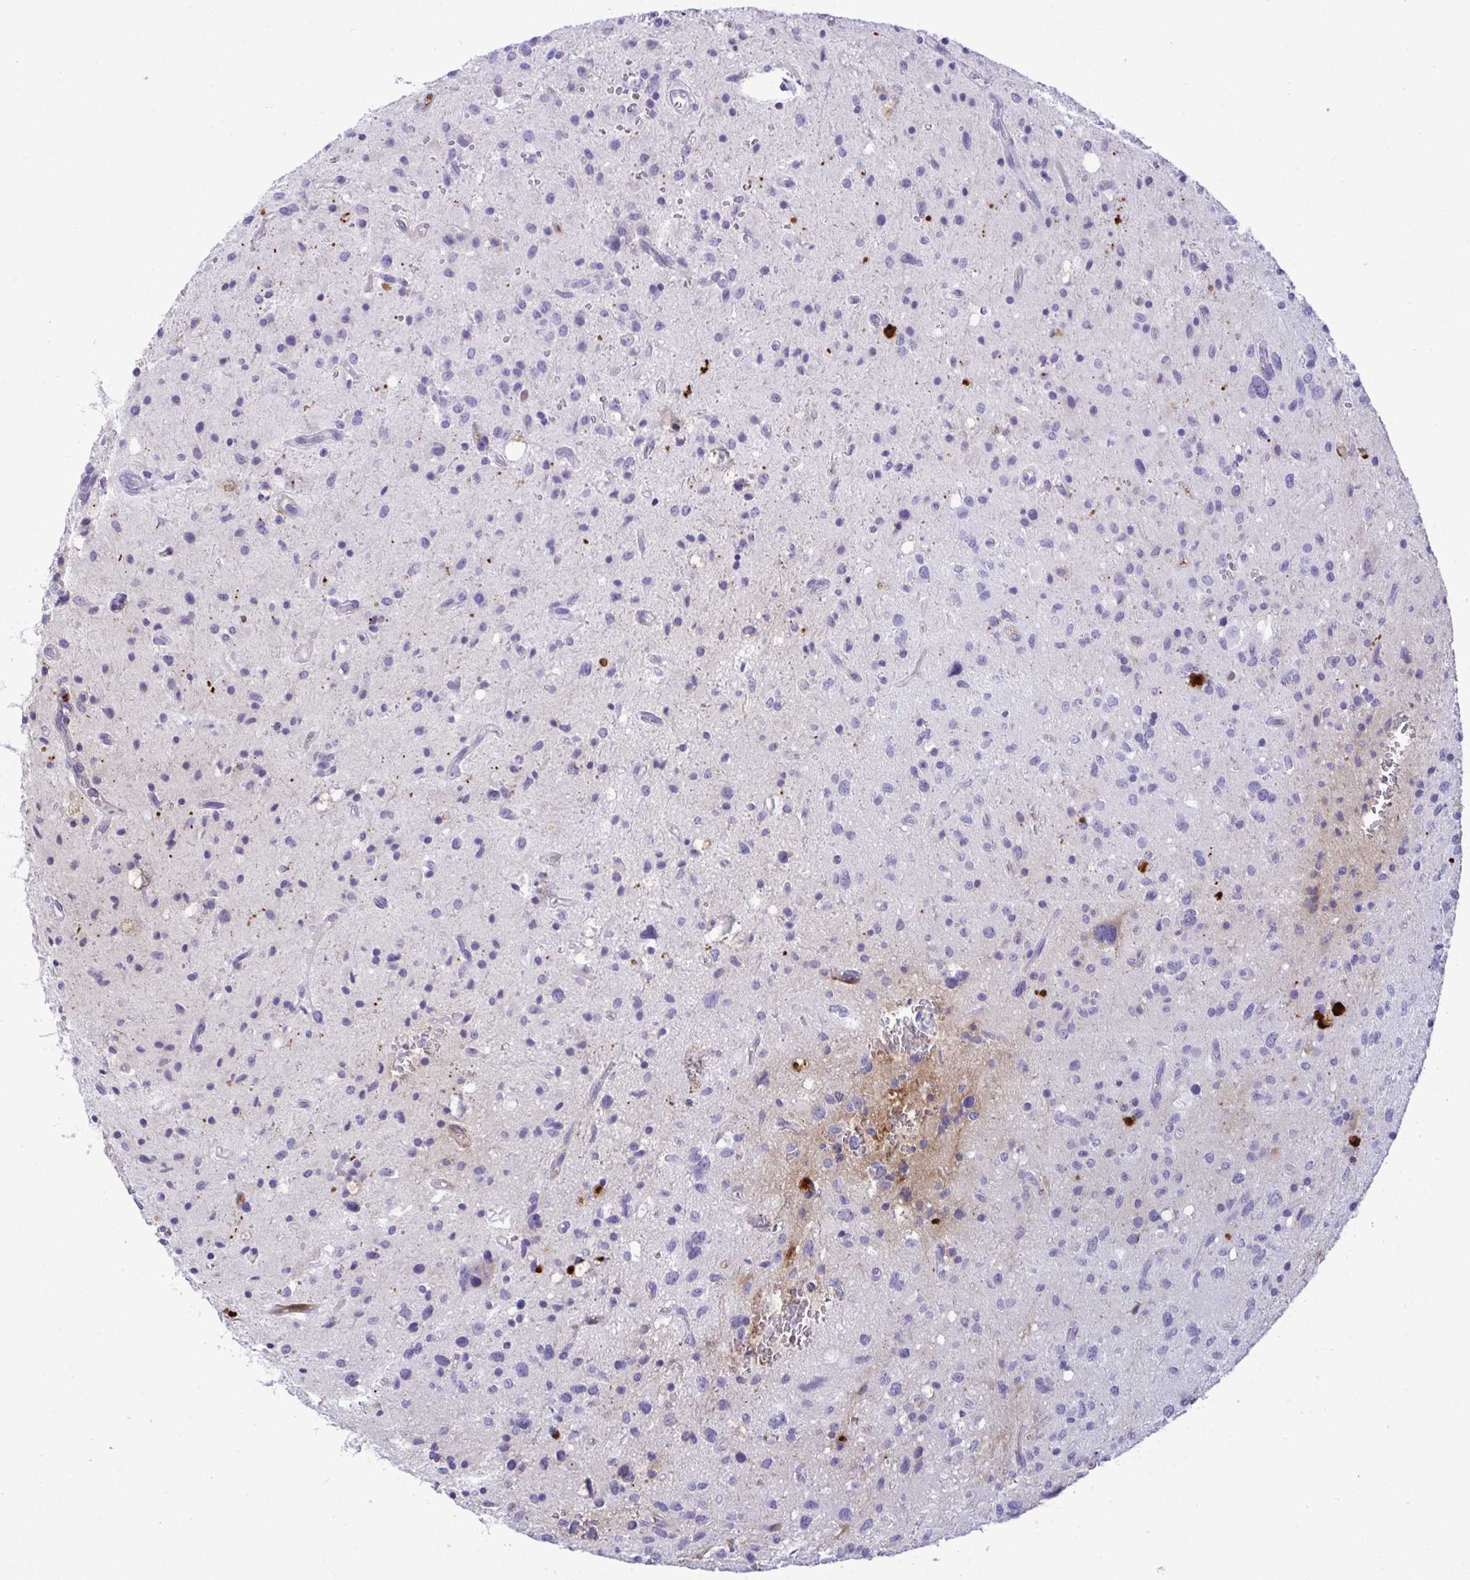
{"staining": {"intensity": "negative", "quantity": "none", "location": "none"}, "tissue": "glioma", "cell_type": "Tumor cells", "image_type": "cancer", "snomed": [{"axis": "morphology", "description": "Glioma, malignant, Low grade"}, {"axis": "topography", "description": "Brain"}], "caption": "Tumor cells show no significant protein expression in malignant low-grade glioma.", "gene": "F2", "patient": {"sex": "female", "age": 58}}